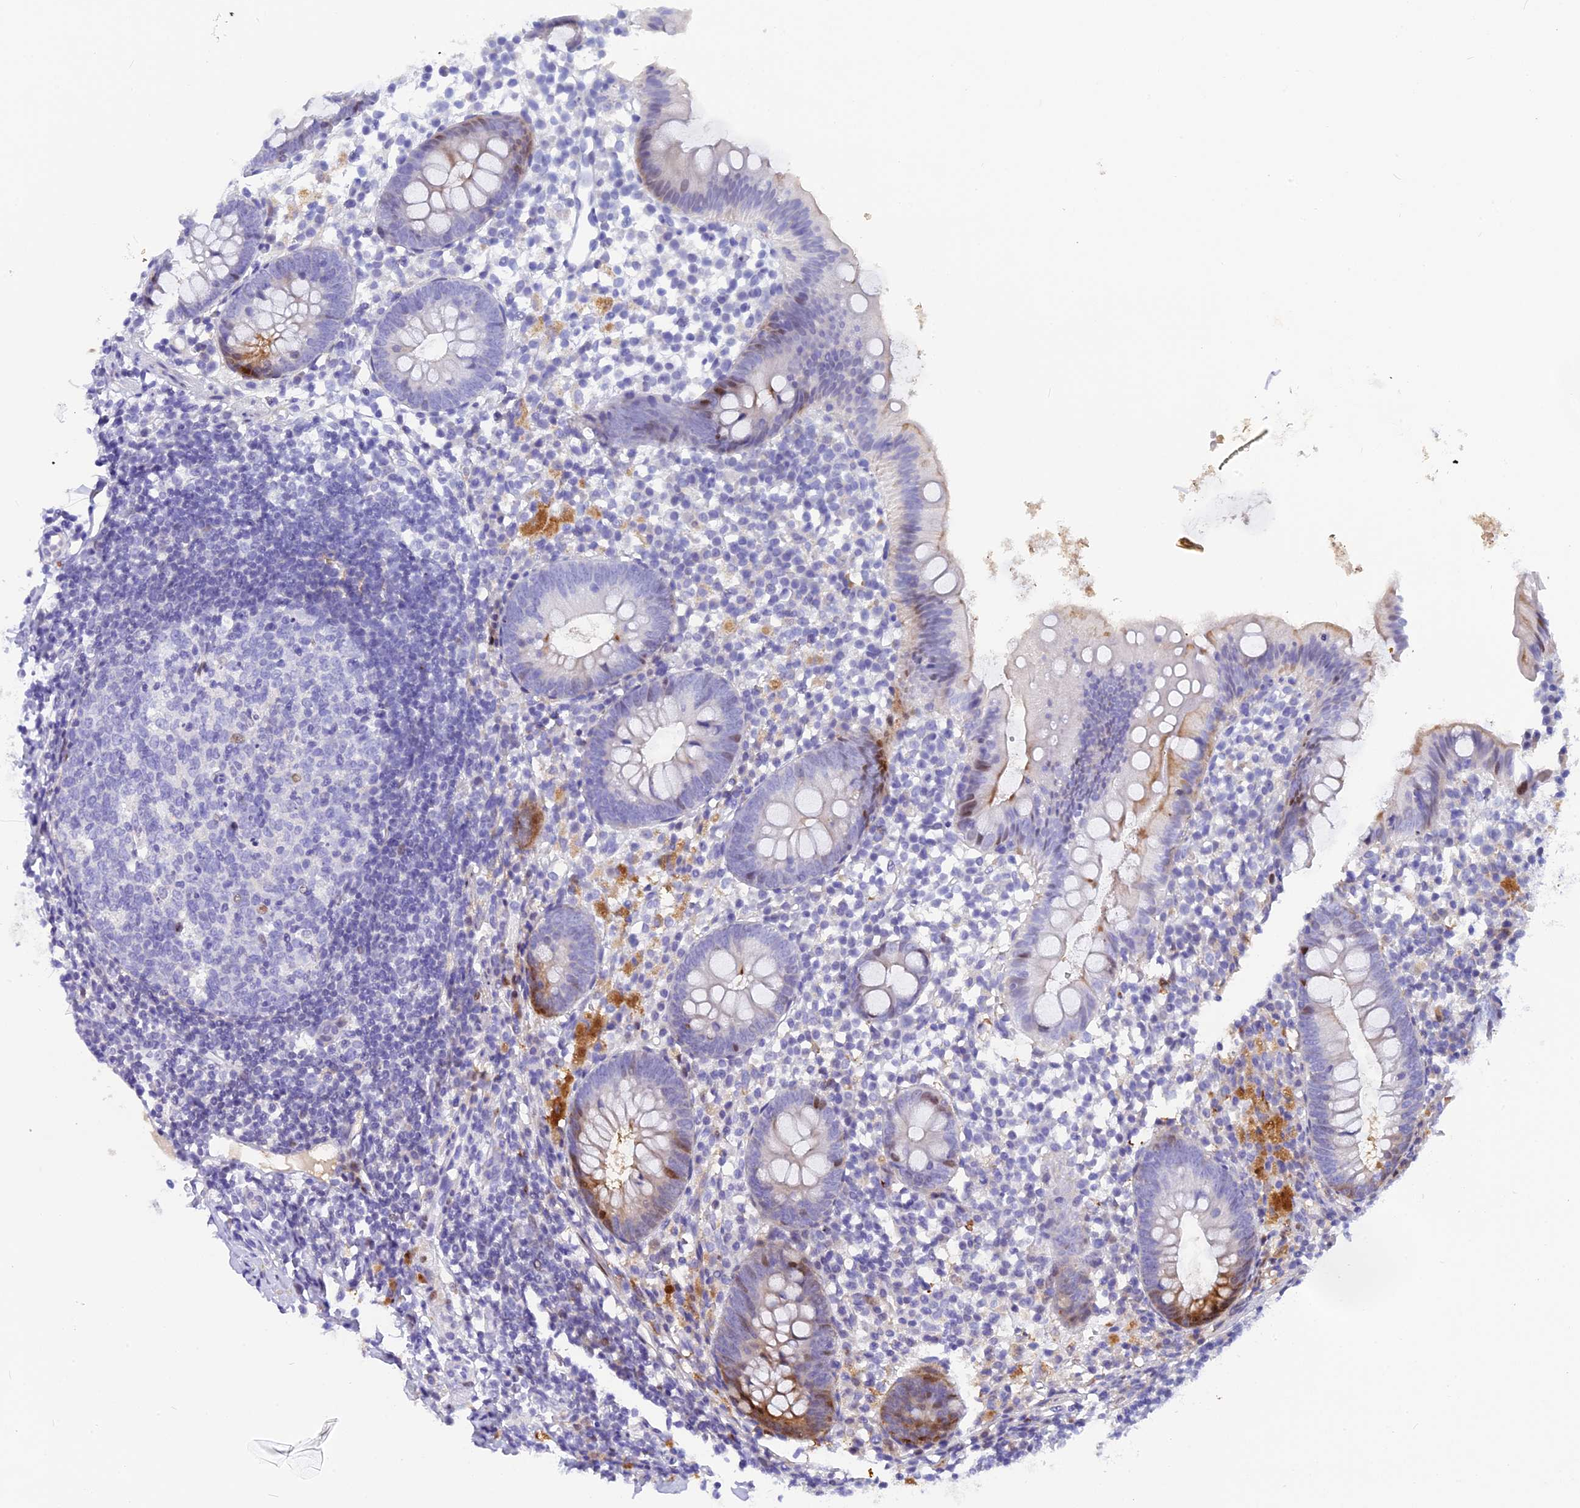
{"staining": {"intensity": "moderate", "quantity": "<25%", "location": "cytoplasmic/membranous,nuclear"}, "tissue": "appendix", "cell_type": "Glandular cells", "image_type": "normal", "snomed": [{"axis": "morphology", "description": "Normal tissue, NOS"}, {"axis": "topography", "description": "Appendix"}], "caption": "This photomicrograph exhibits IHC staining of benign human appendix, with low moderate cytoplasmic/membranous,nuclear positivity in about <25% of glandular cells.", "gene": "NKPD1", "patient": {"sex": "female", "age": 20}}